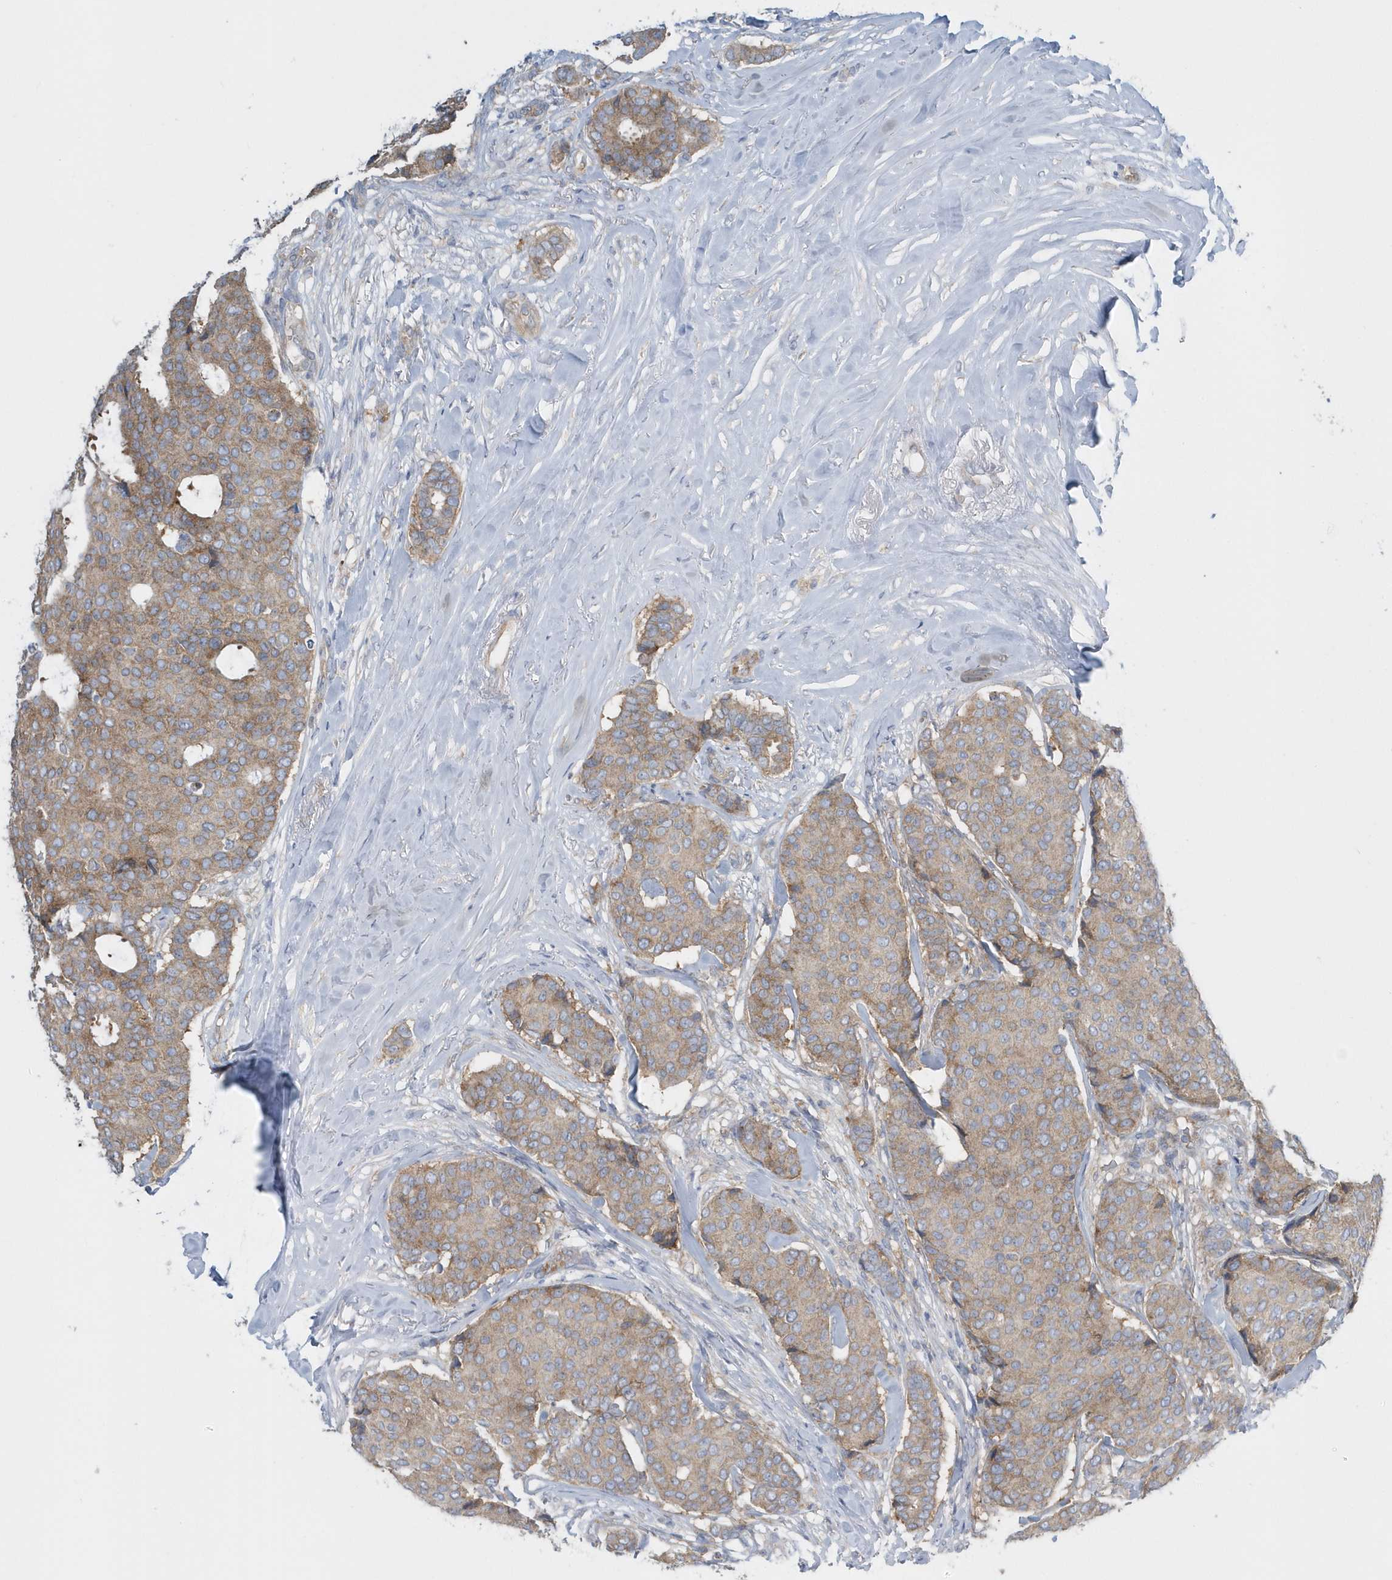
{"staining": {"intensity": "weak", "quantity": ">75%", "location": "cytoplasmic/membranous"}, "tissue": "breast cancer", "cell_type": "Tumor cells", "image_type": "cancer", "snomed": [{"axis": "morphology", "description": "Duct carcinoma"}, {"axis": "topography", "description": "Breast"}], "caption": "Immunohistochemical staining of human infiltrating ductal carcinoma (breast) reveals weak cytoplasmic/membranous protein expression in approximately >75% of tumor cells.", "gene": "EIF3C", "patient": {"sex": "female", "age": 75}}